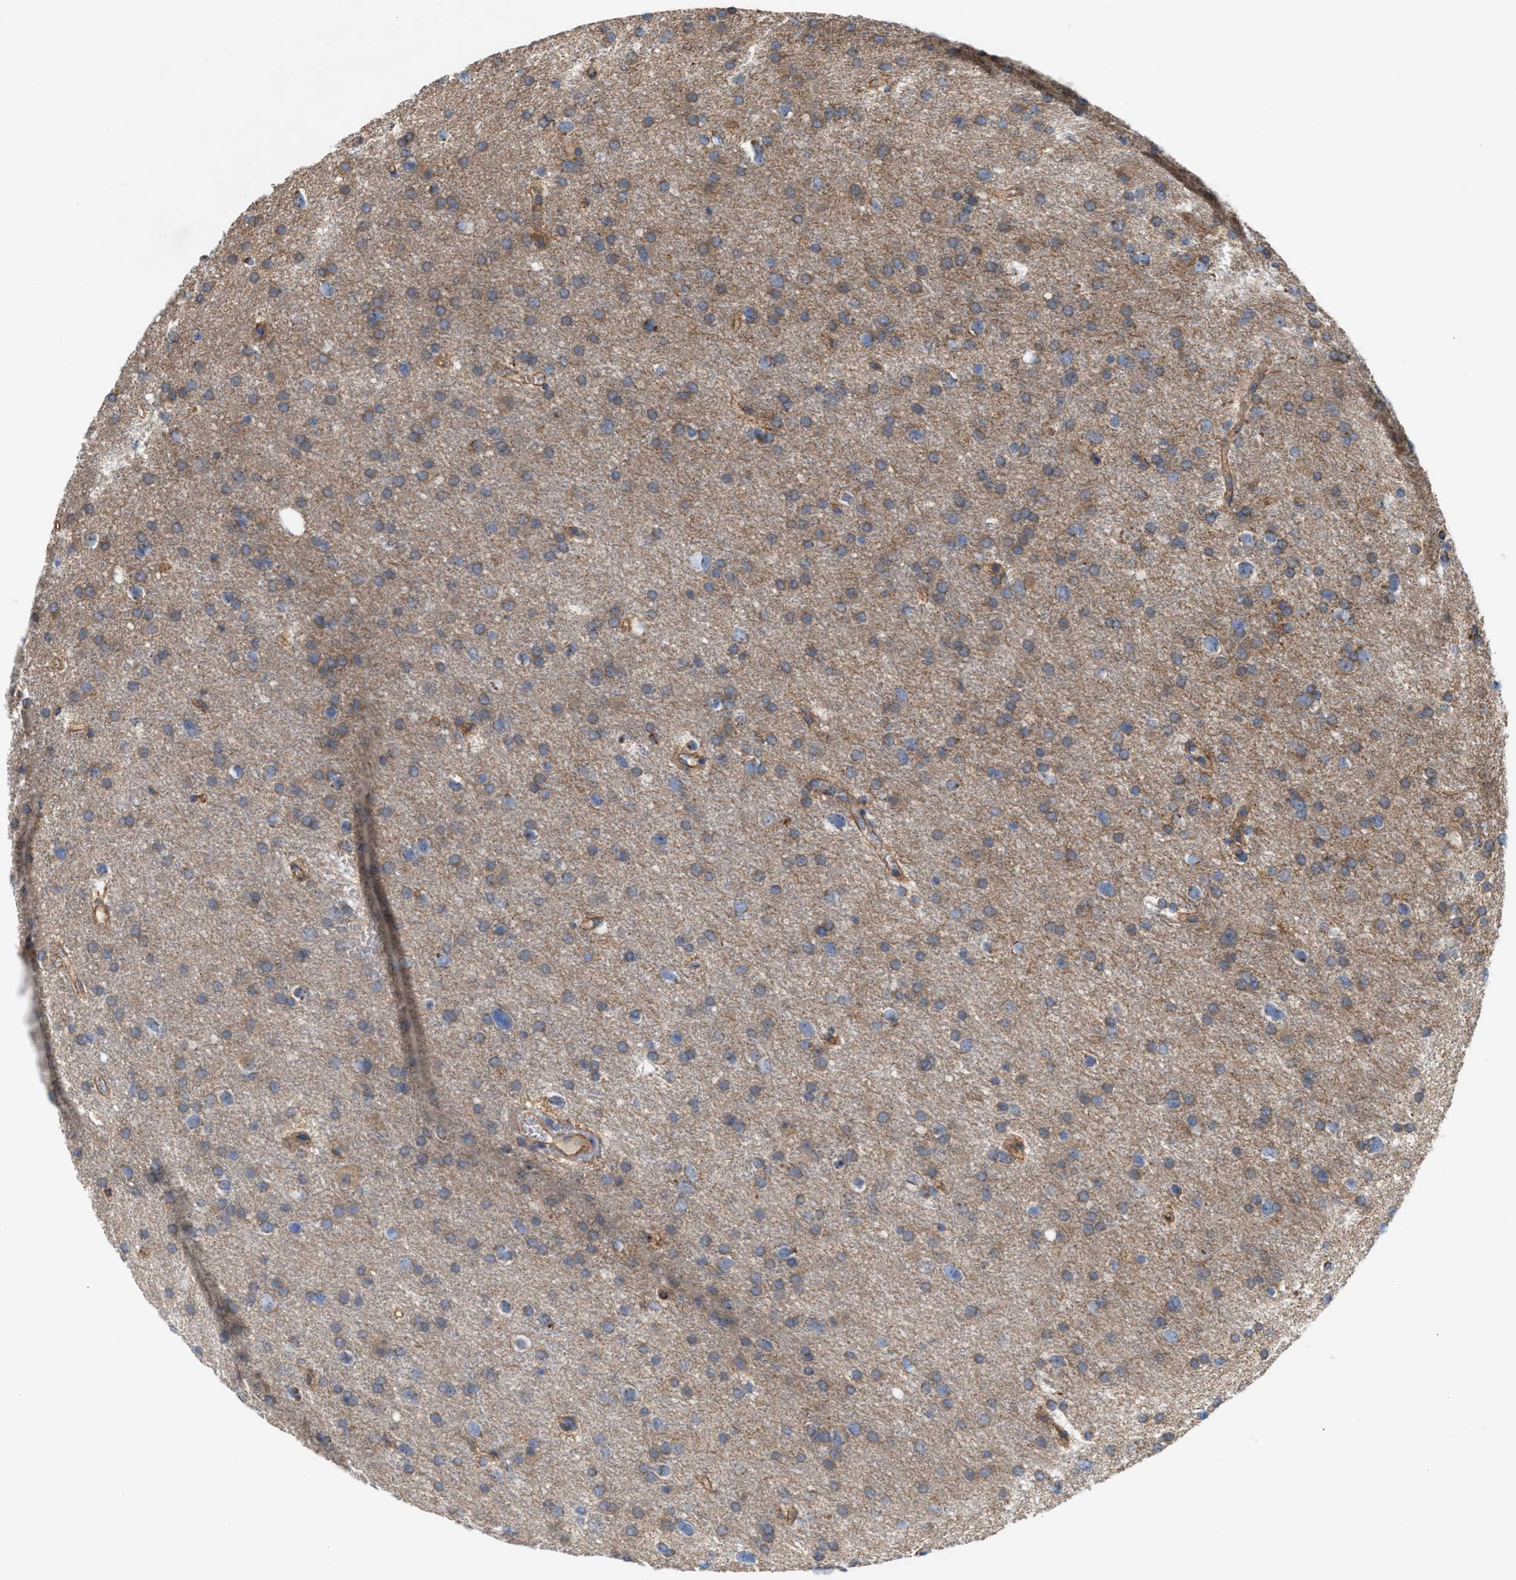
{"staining": {"intensity": "weak", "quantity": ">75%", "location": "cytoplasmic/membranous"}, "tissue": "glioma", "cell_type": "Tumor cells", "image_type": "cancer", "snomed": [{"axis": "morphology", "description": "Glioma, malignant, Low grade"}, {"axis": "topography", "description": "Brain"}], "caption": "There is low levels of weak cytoplasmic/membranous staining in tumor cells of malignant glioma (low-grade), as demonstrated by immunohistochemical staining (brown color).", "gene": "OXSM", "patient": {"sex": "female", "age": 37}}